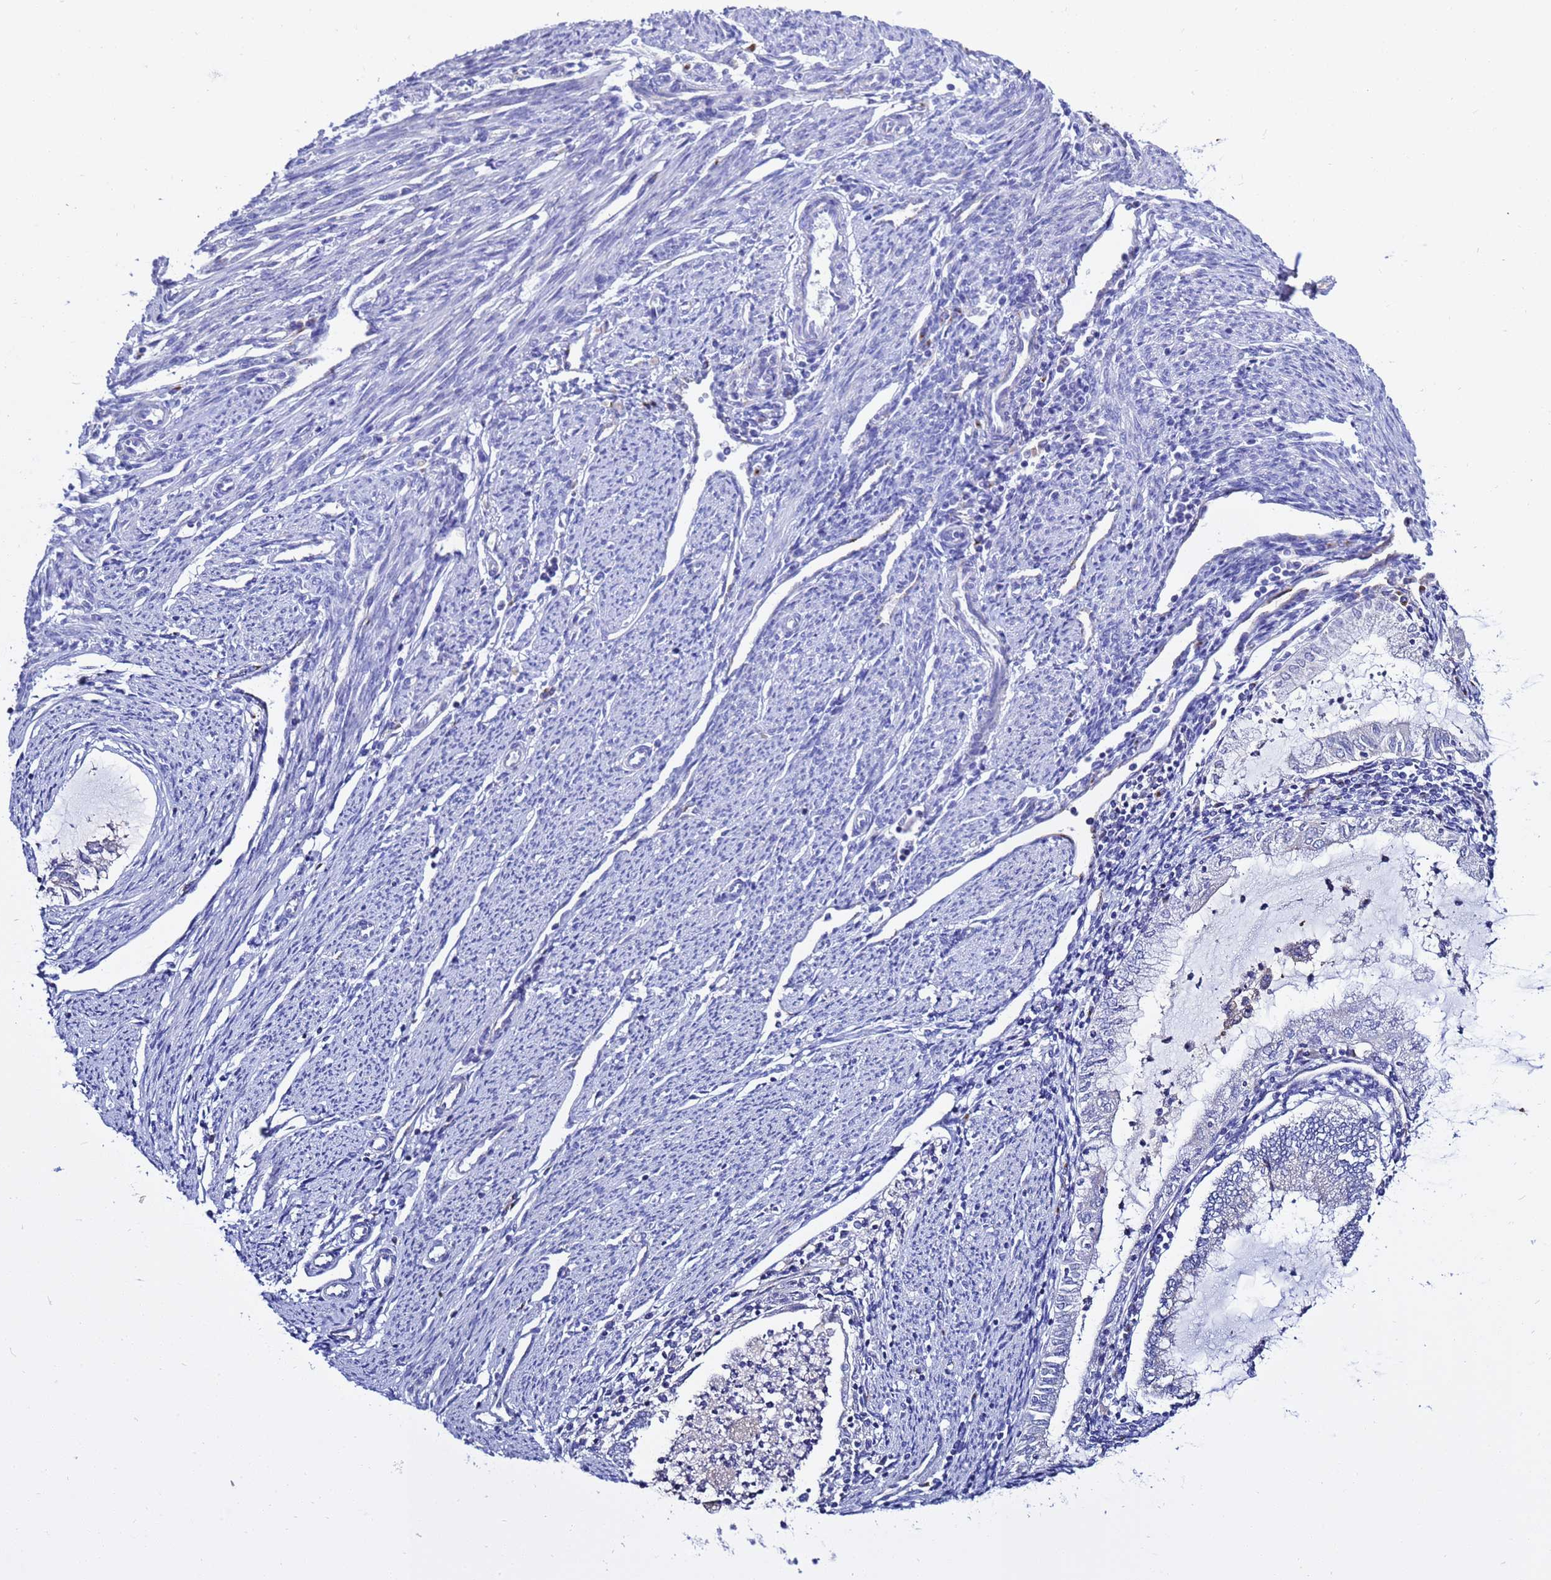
{"staining": {"intensity": "negative", "quantity": "none", "location": "none"}, "tissue": "endometrial cancer", "cell_type": "Tumor cells", "image_type": "cancer", "snomed": [{"axis": "morphology", "description": "Adenocarcinoma, NOS"}, {"axis": "topography", "description": "Endometrium"}], "caption": "This is an immunohistochemistry photomicrograph of endometrial adenocarcinoma. There is no expression in tumor cells.", "gene": "ANAPC1", "patient": {"sex": "female", "age": 79}}